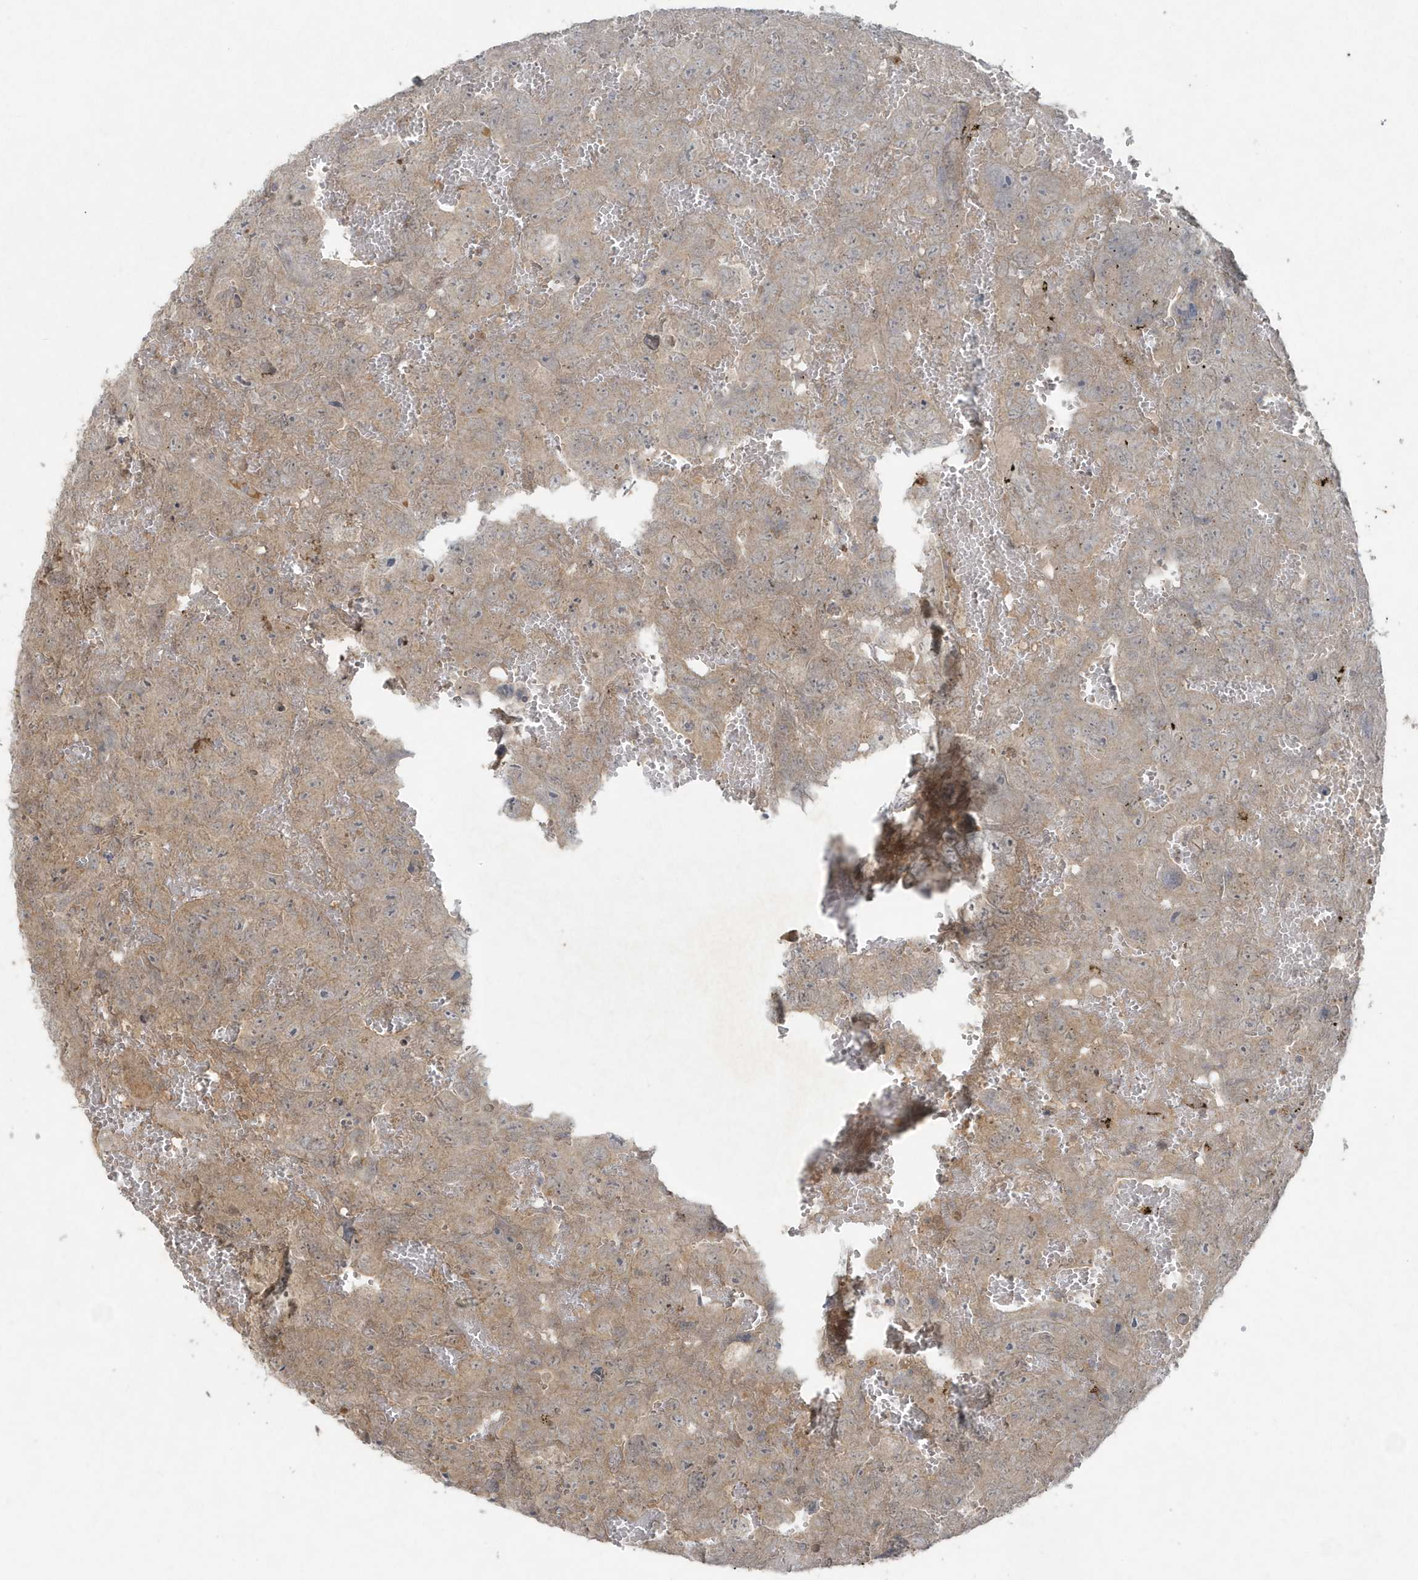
{"staining": {"intensity": "weak", "quantity": ">75%", "location": "cytoplasmic/membranous"}, "tissue": "testis cancer", "cell_type": "Tumor cells", "image_type": "cancer", "snomed": [{"axis": "morphology", "description": "Carcinoma, Embryonal, NOS"}, {"axis": "topography", "description": "Testis"}], "caption": "IHC photomicrograph of human testis cancer (embryonal carcinoma) stained for a protein (brown), which demonstrates low levels of weak cytoplasmic/membranous positivity in approximately >75% of tumor cells.", "gene": "C1RL", "patient": {"sex": "male", "age": 45}}